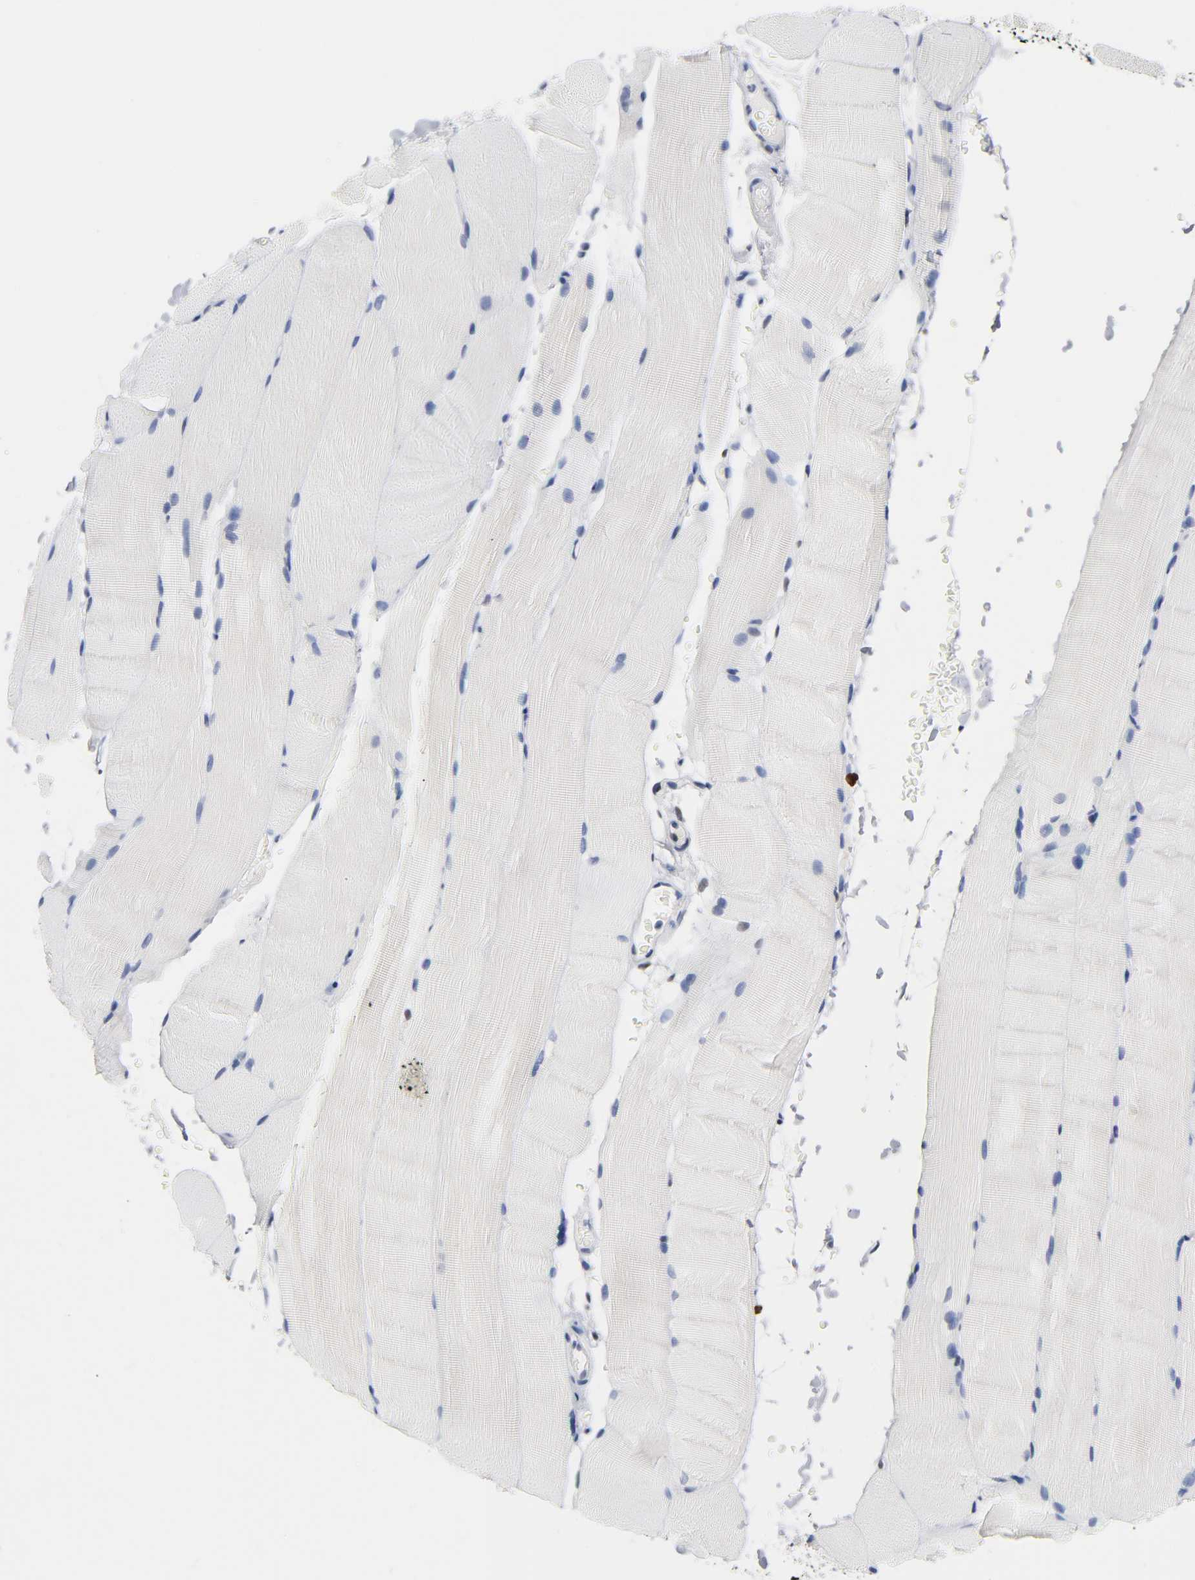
{"staining": {"intensity": "negative", "quantity": "none", "location": "none"}, "tissue": "skeletal muscle", "cell_type": "Myocytes", "image_type": "normal", "snomed": [{"axis": "morphology", "description": "Normal tissue, NOS"}, {"axis": "topography", "description": "Skeletal muscle"}, {"axis": "topography", "description": "Parathyroid gland"}], "caption": "Protein analysis of unremarkable skeletal muscle reveals no significant staining in myocytes.", "gene": "NAB2", "patient": {"sex": "female", "age": 37}}